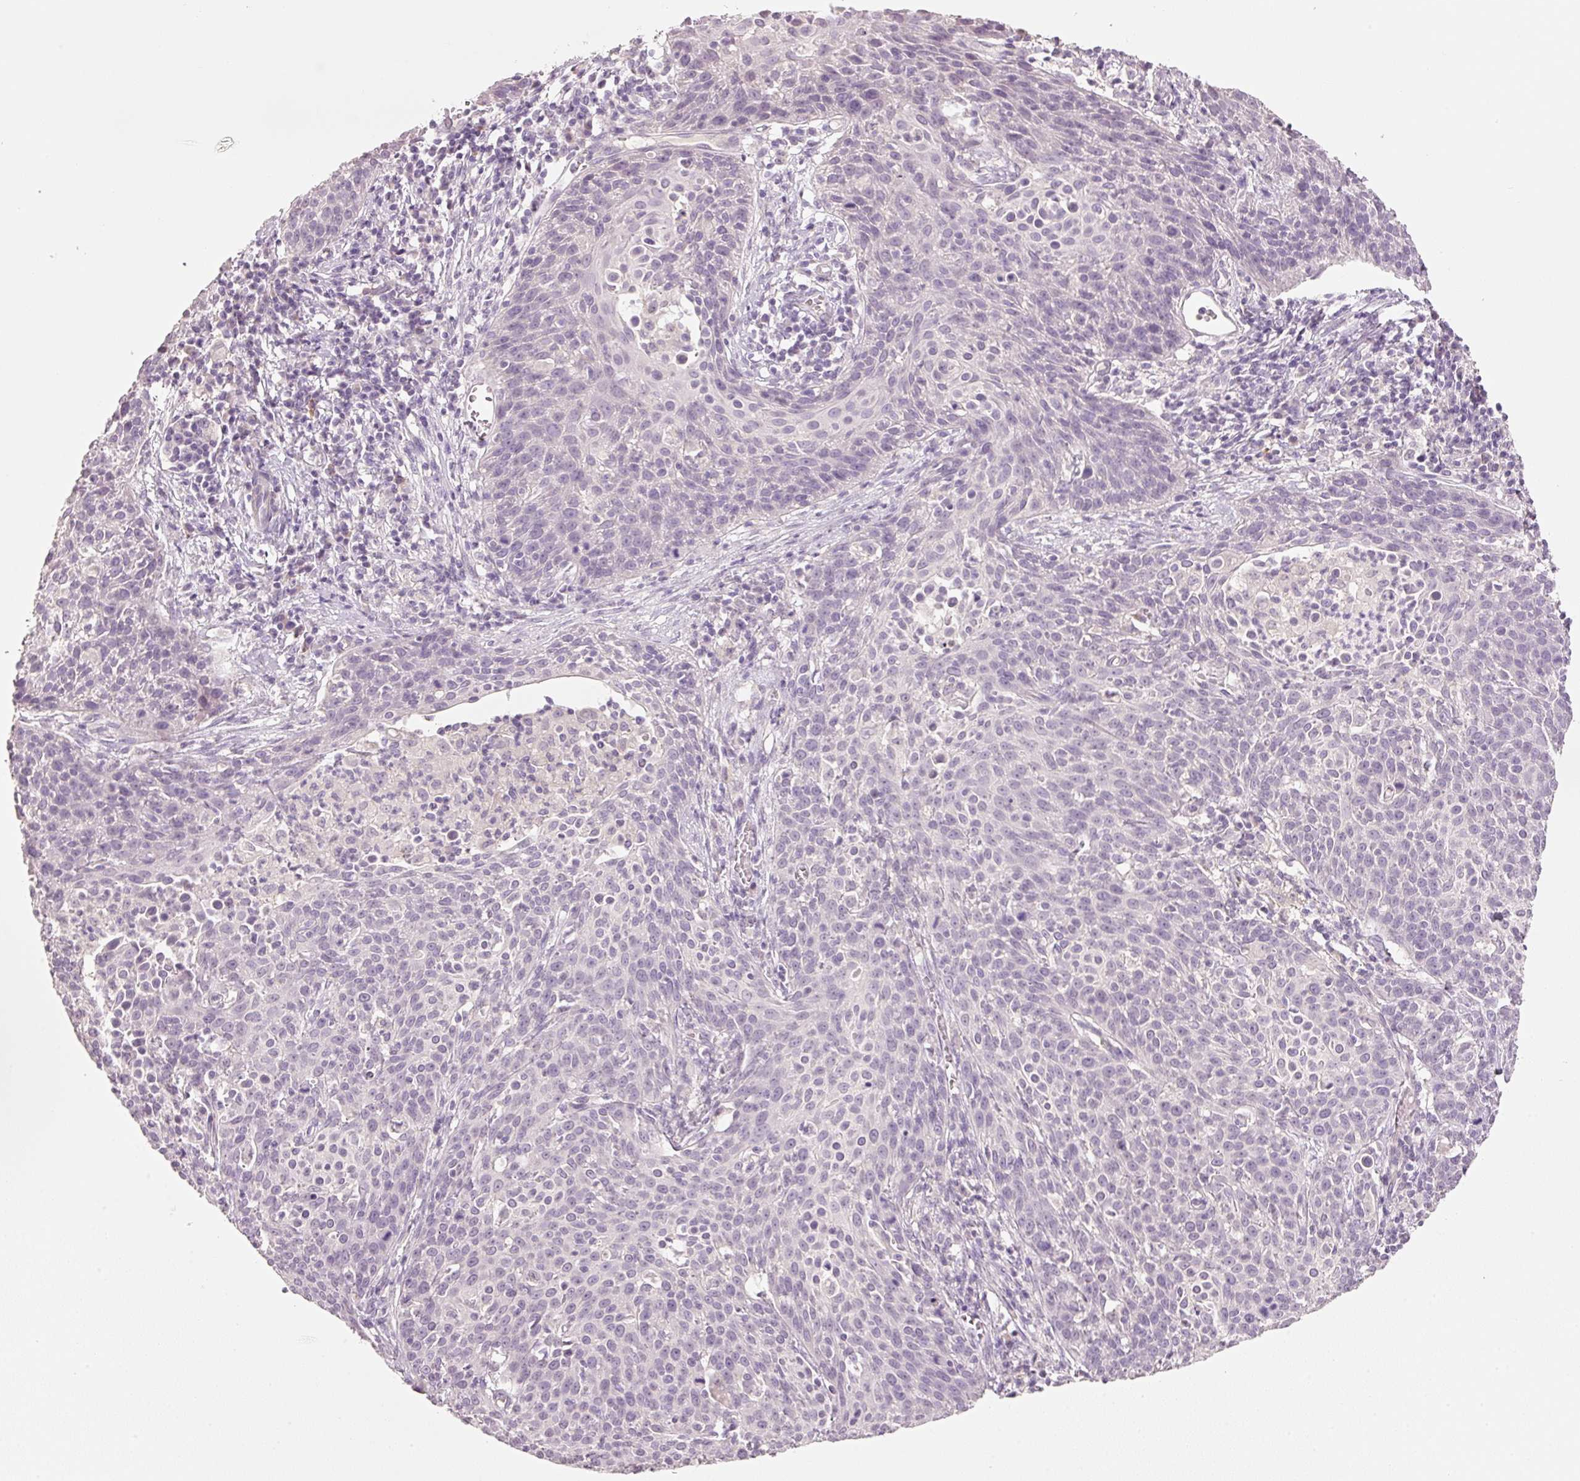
{"staining": {"intensity": "negative", "quantity": "none", "location": "none"}, "tissue": "cervical cancer", "cell_type": "Tumor cells", "image_type": "cancer", "snomed": [{"axis": "morphology", "description": "Squamous cell carcinoma, NOS"}, {"axis": "topography", "description": "Cervix"}], "caption": "DAB (3,3'-diaminobenzidine) immunohistochemical staining of human squamous cell carcinoma (cervical) reveals no significant expression in tumor cells.", "gene": "STEAP1", "patient": {"sex": "female", "age": 38}}